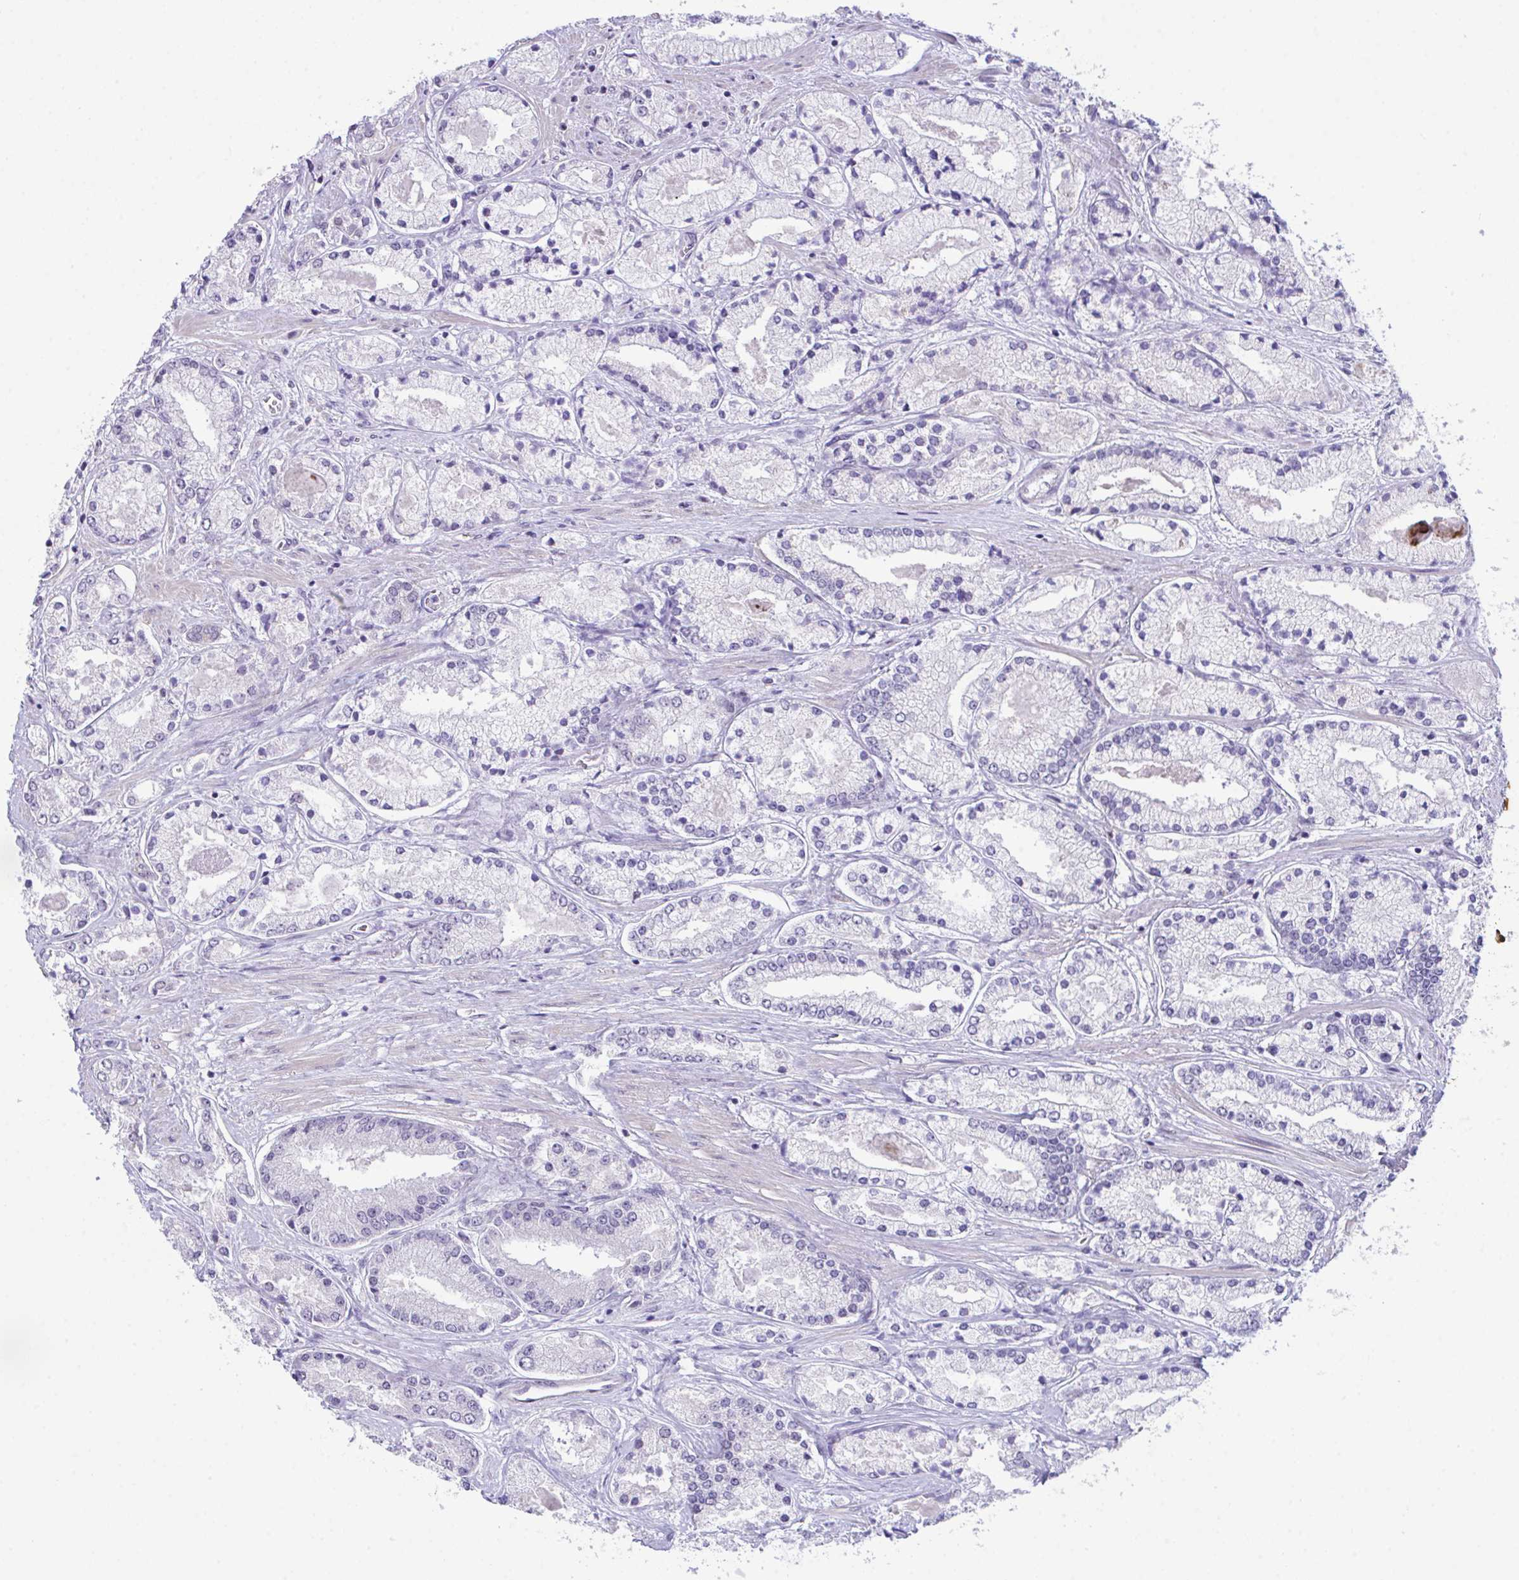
{"staining": {"intensity": "negative", "quantity": "none", "location": "none"}, "tissue": "prostate cancer", "cell_type": "Tumor cells", "image_type": "cancer", "snomed": [{"axis": "morphology", "description": "Adenocarcinoma, High grade"}, {"axis": "topography", "description": "Prostate"}], "caption": "A high-resolution image shows IHC staining of prostate cancer, which displays no significant staining in tumor cells. (IHC, brightfield microscopy, high magnification).", "gene": "ATP6V0D2", "patient": {"sex": "male", "age": 67}}